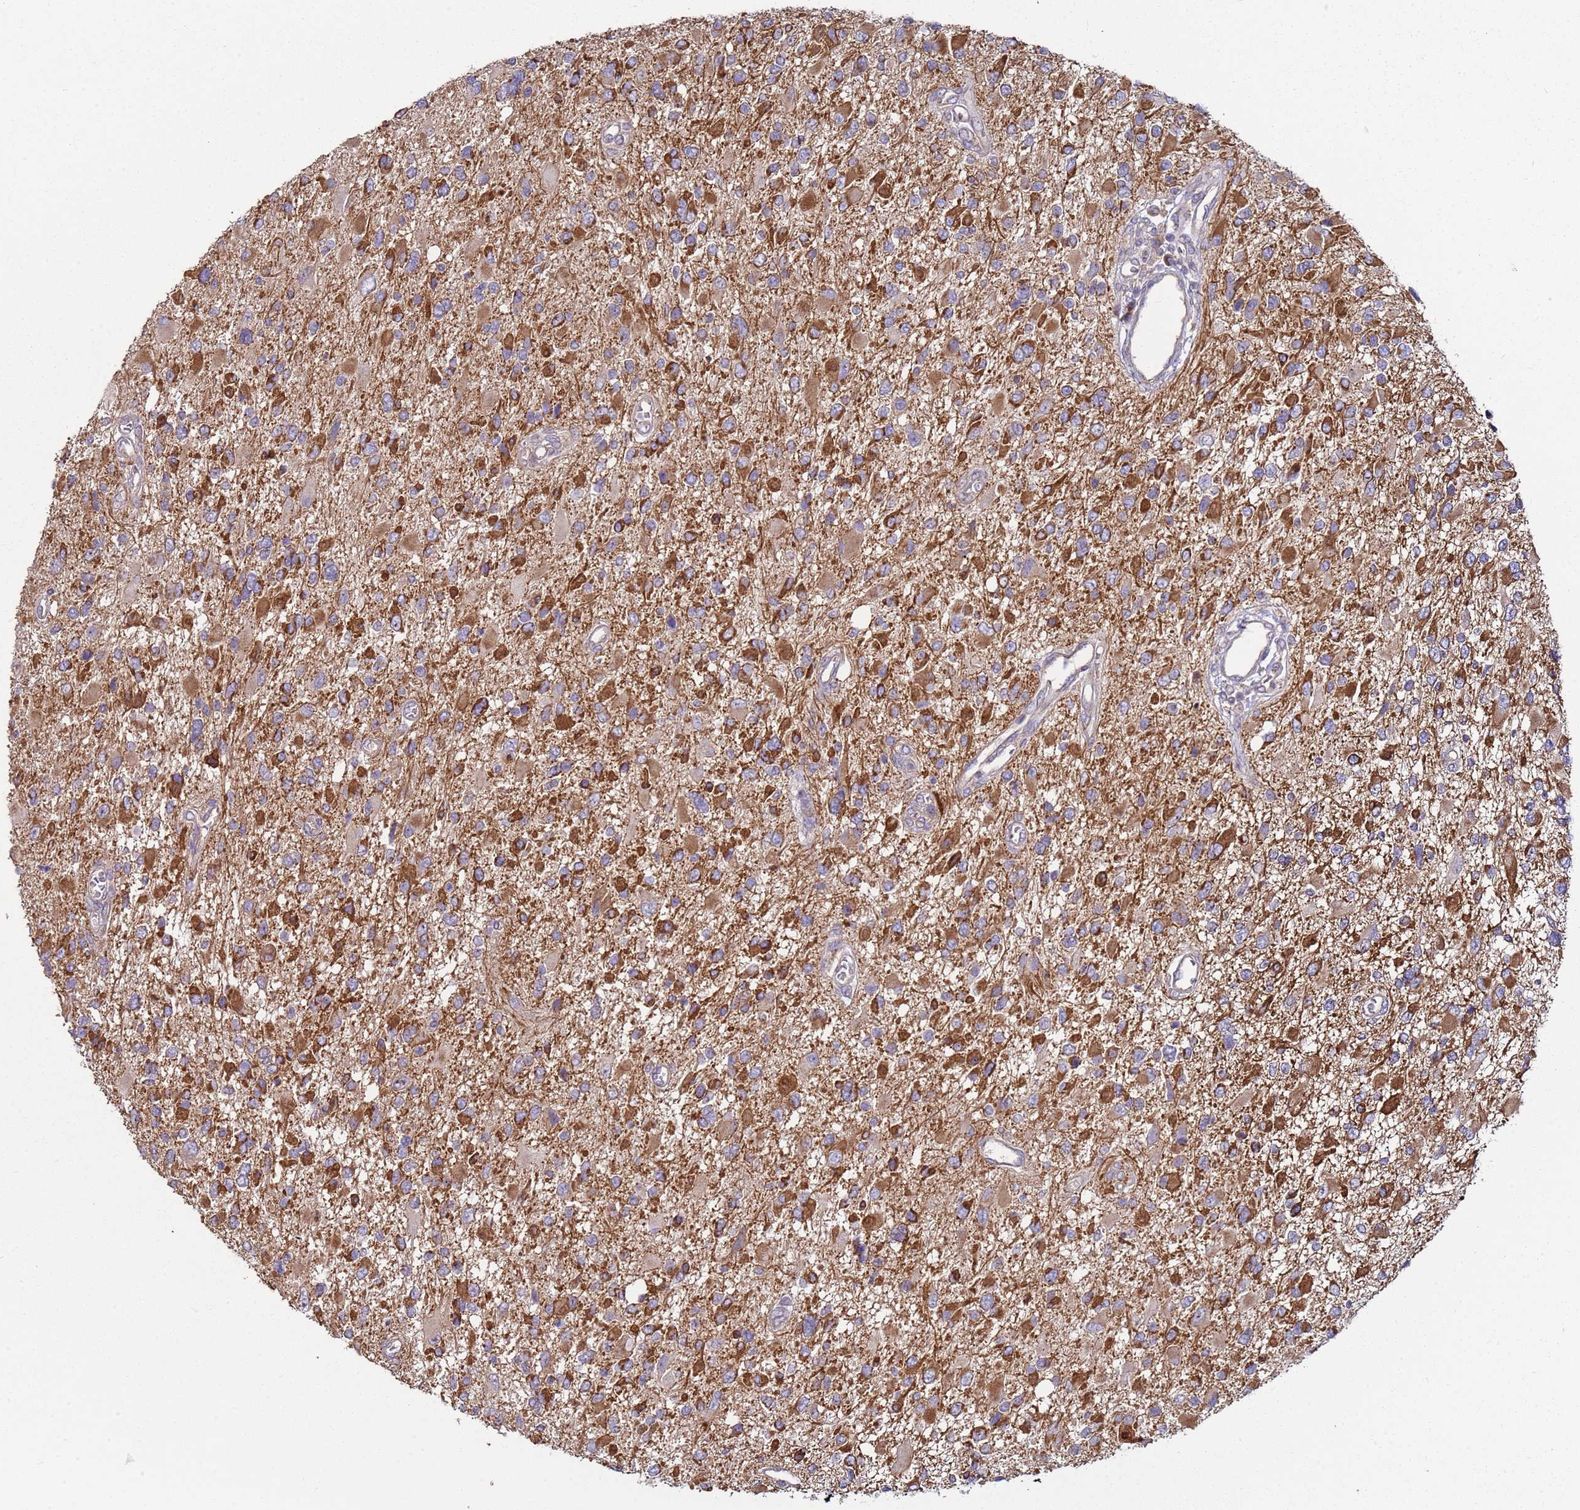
{"staining": {"intensity": "moderate", "quantity": ">75%", "location": "cytoplasmic/membranous"}, "tissue": "glioma", "cell_type": "Tumor cells", "image_type": "cancer", "snomed": [{"axis": "morphology", "description": "Glioma, malignant, High grade"}, {"axis": "topography", "description": "Brain"}], "caption": "The micrograph displays immunohistochemical staining of malignant glioma (high-grade). There is moderate cytoplasmic/membranous expression is present in approximately >75% of tumor cells.", "gene": "DIP2B", "patient": {"sex": "male", "age": 53}}